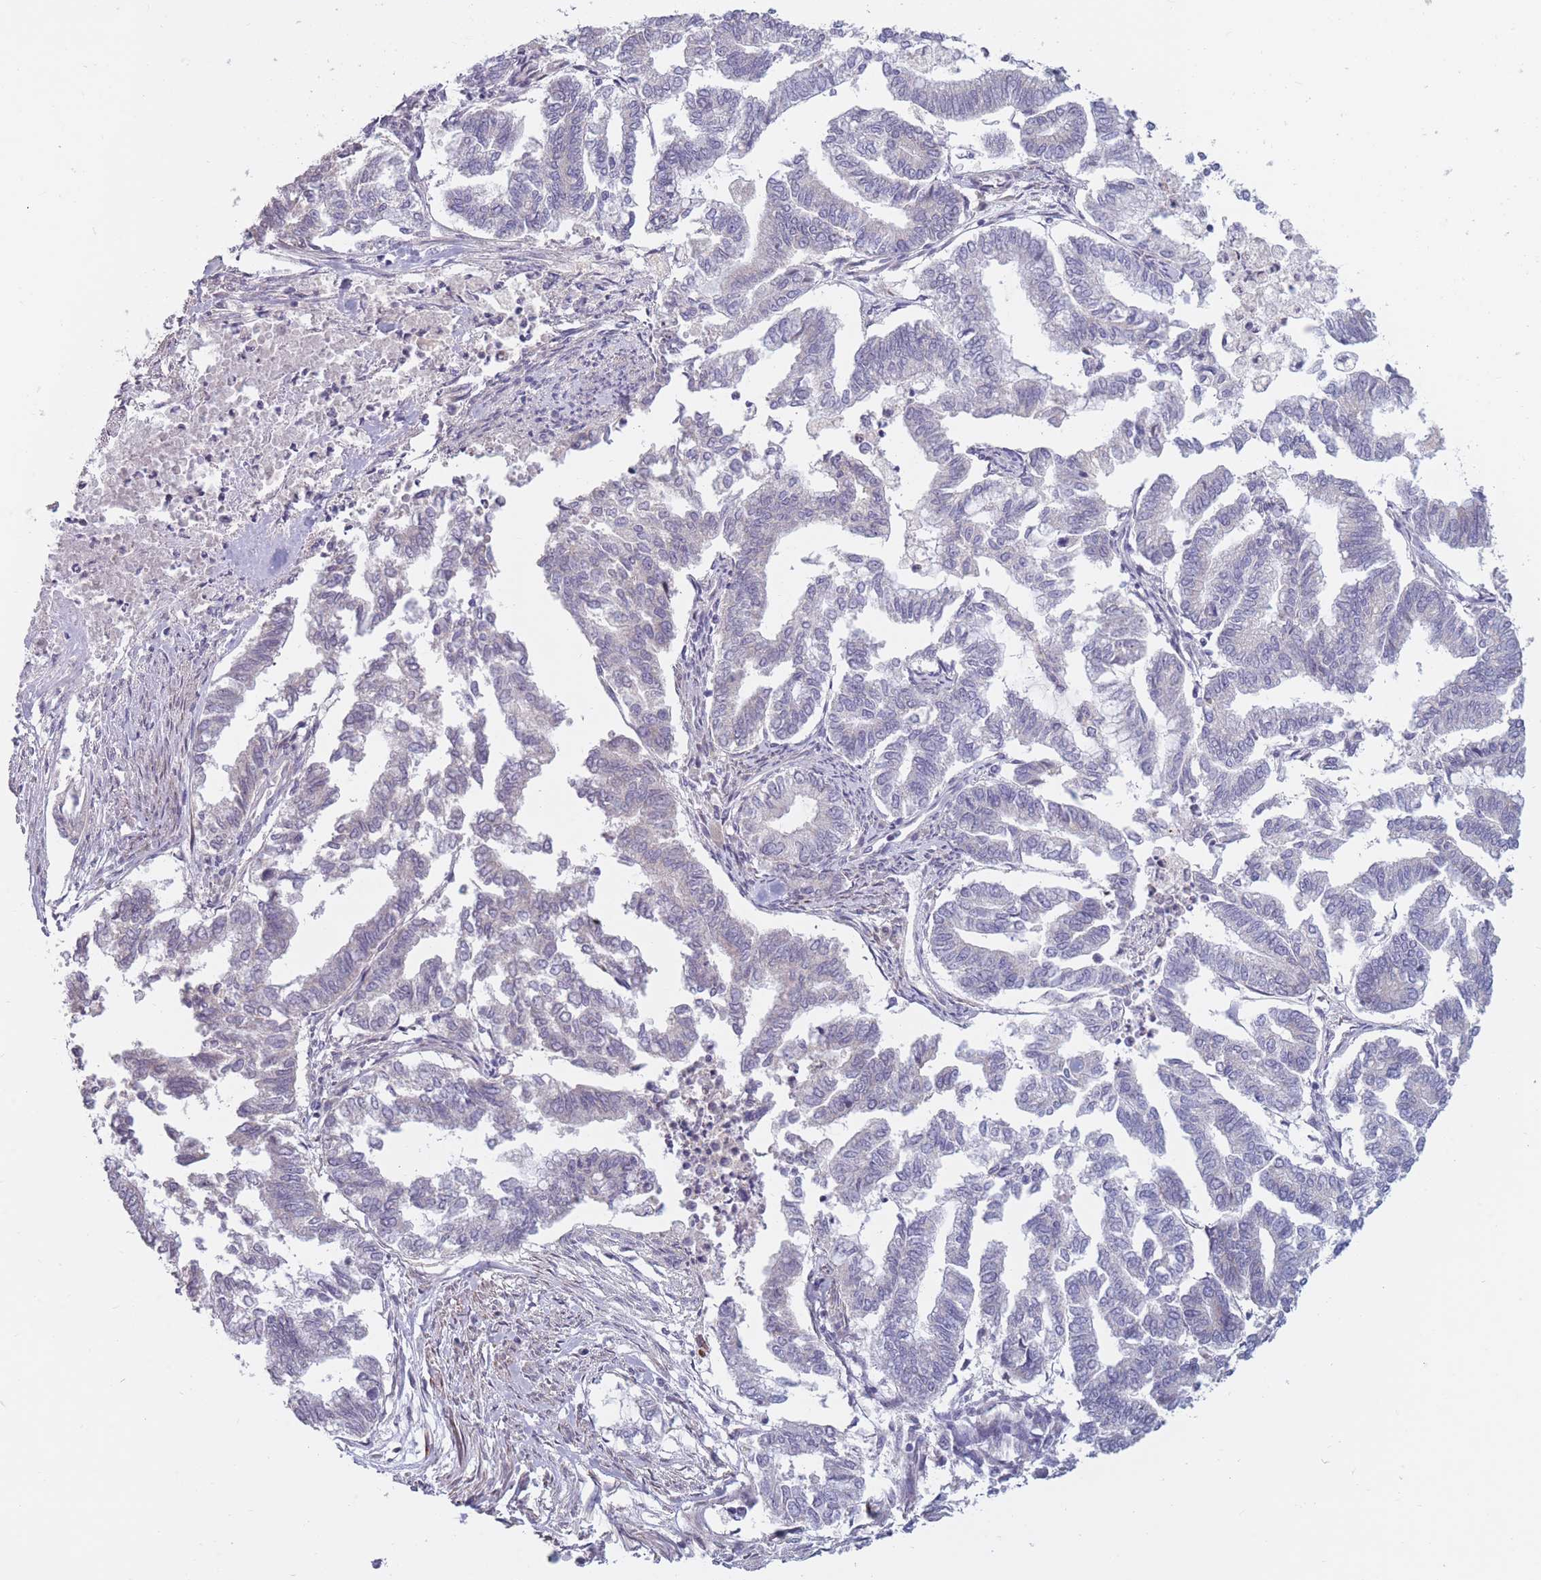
{"staining": {"intensity": "negative", "quantity": "none", "location": "none"}, "tissue": "endometrial cancer", "cell_type": "Tumor cells", "image_type": "cancer", "snomed": [{"axis": "morphology", "description": "Adenocarcinoma, NOS"}, {"axis": "topography", "description": "Endometrium"}], "caption": "Image shows no protein positivity in tumor cells of endometrial cancer (adenocarcinoma) tissue.", "gene": "CCNQ", "patient": {"sex": "female", "age": 79}}